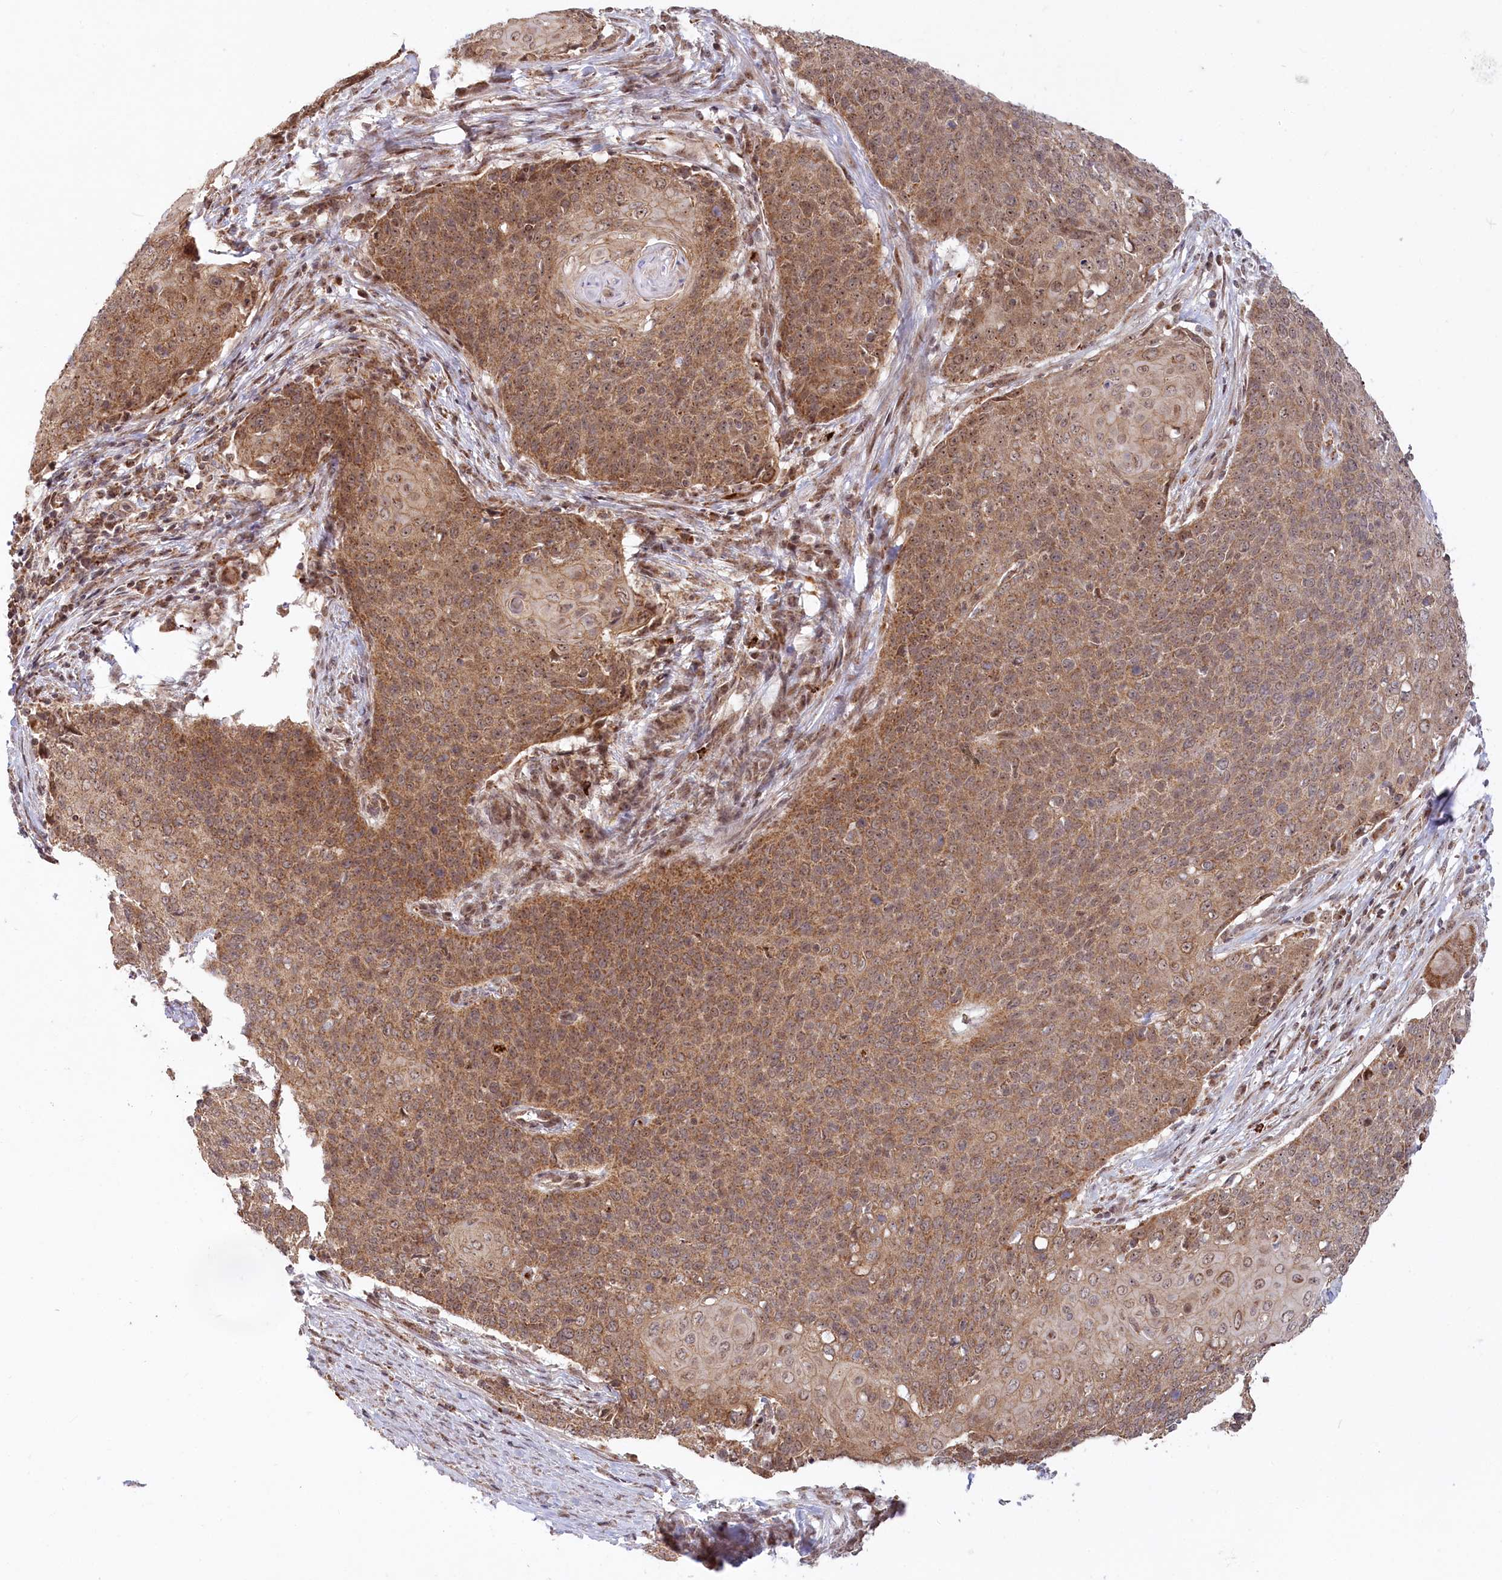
{"staining": {"intensity": "moderate", "quantity": ">75%", "location": "cytoplasmic/membranous"}, "tissue": "cervical cancer", "cell_type": "Tumor cells", "image_type": "cancer", "snomed": [{"axis": "morphology", "description": "Squamous cell carcinoma, NOS"}, {"axis": "topography", "description": "Cervix"}], "caption": "A high-resolution photomicrograph shows immunohistochemistry (IHC) staining of cervical cancer (squamous cell carcinoma), which demonstrates moderate cytoplasmic/membranous staining in approximately >75% of tumor cells.", "gene": "RTN4IP1", "patient": {"sex": "female", "age": 39}}